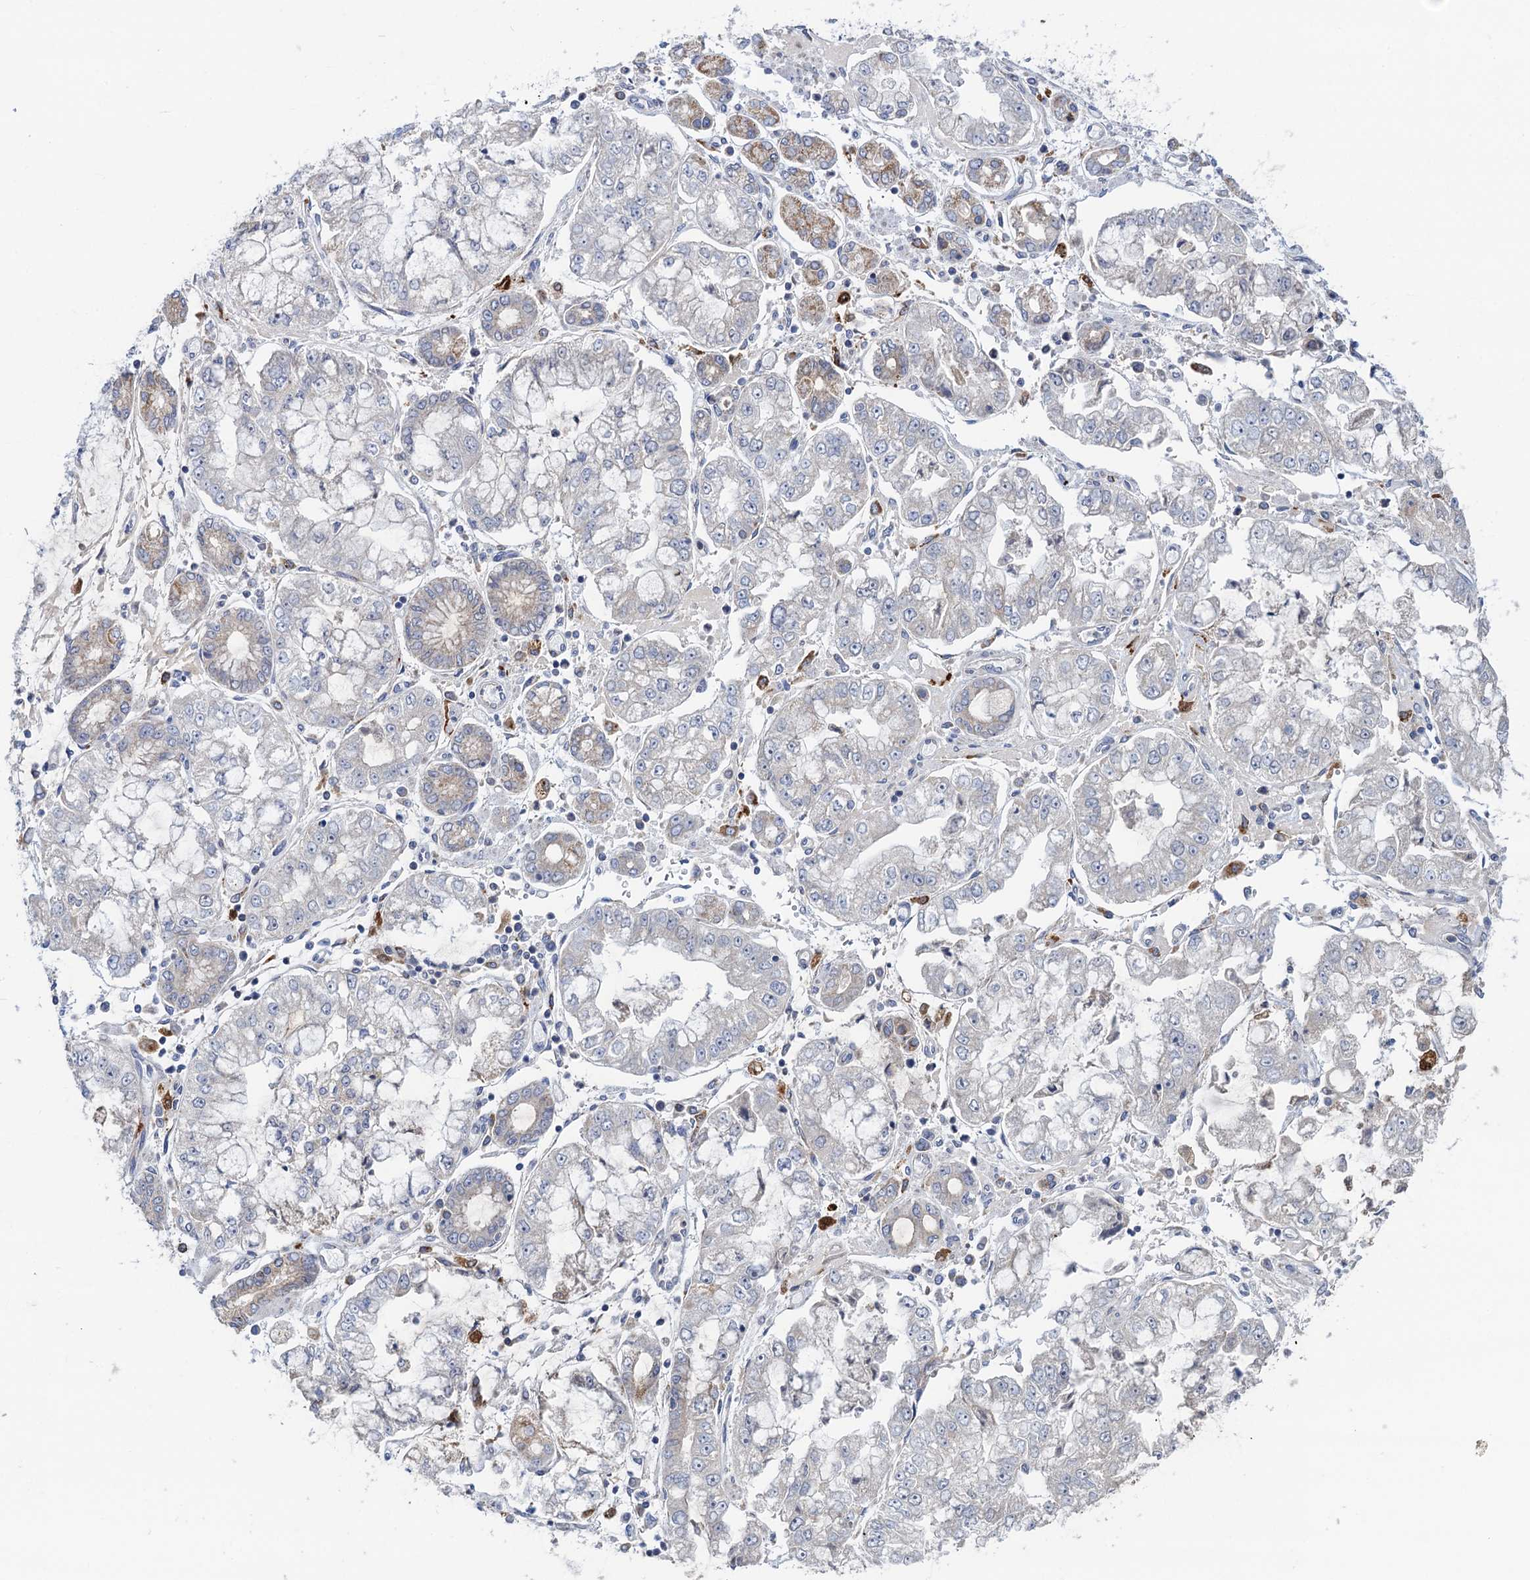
{"staining": {"intensity": "moderate", "quantity": "<25%", "location": "cytoplasmic/membranous"}, "tissue": "stomach cancer", "cell_type": "Tumor cells", "image_type": "cancer", "snomed": [{"axis": "morphology", "description": "Adenocarcinoma, NOS"}, {"axis": "topography", "description": "Stomach"}], "caption": "Human stomach adenocarcinoma stained for a protein (brown) demonstrates moderate cytoplasmic/membranous positive expression in approximately <25% of tumor cells.", "gene": "ANKS3", "patient": {"sex": "male", "age": 76}}